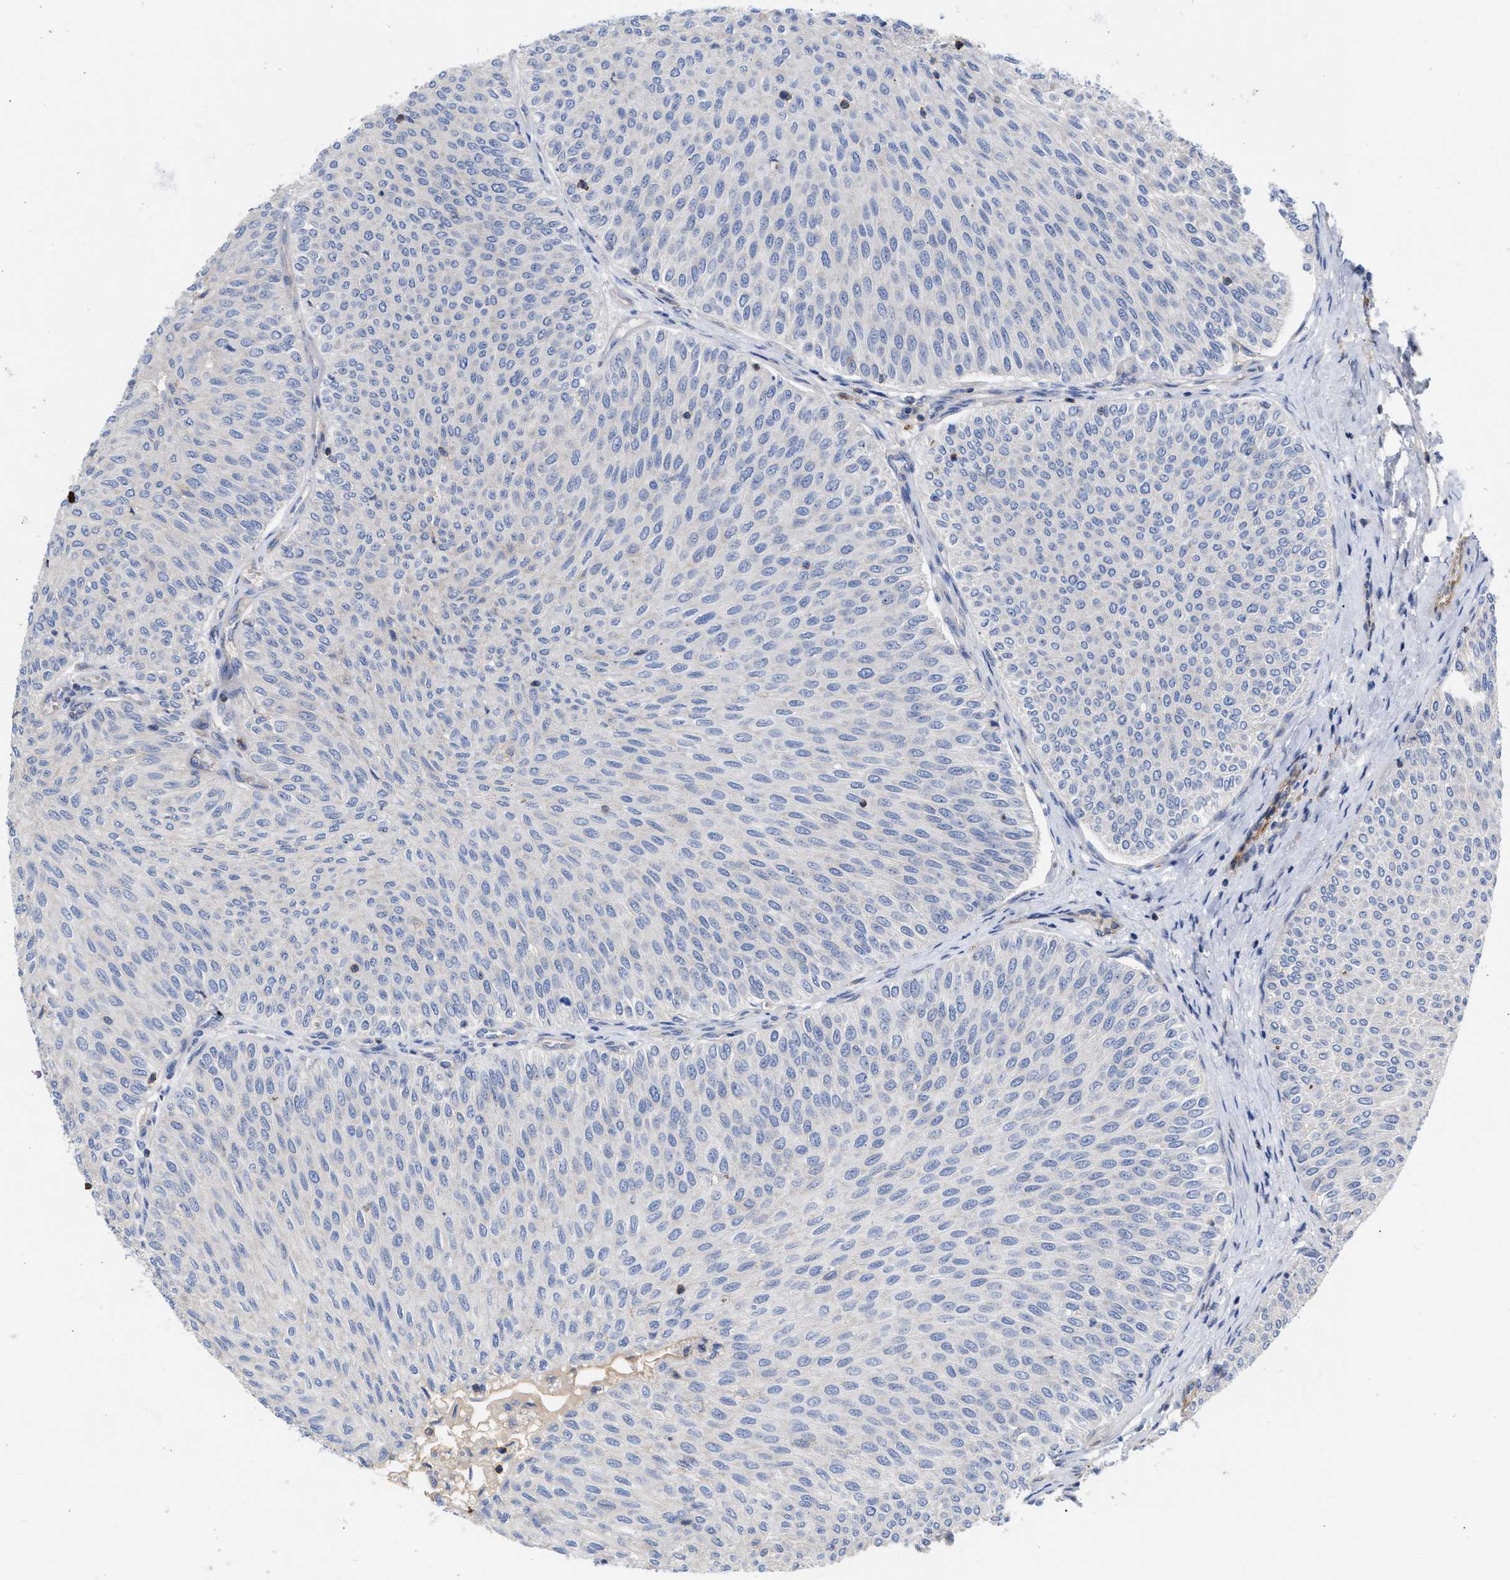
{"staining": {"intensity": "negative", "quantity": "none", "location": "none"}, "tissue": "urothelial cancer", "cell_type": "Tumor cells", "image_type": "cancer", "snomed": [{"axis": "morphology", "description": "Urothelial carcinoma, Low grade"}, {"axis": "topography", "description": "Urinary bladder"}], "caption": "Tumor cells show no significant protein expression in low-grade urothelial carcinoma.", "gene": "HS3ST5", "patient": {"sex": "male", "age": 78}}